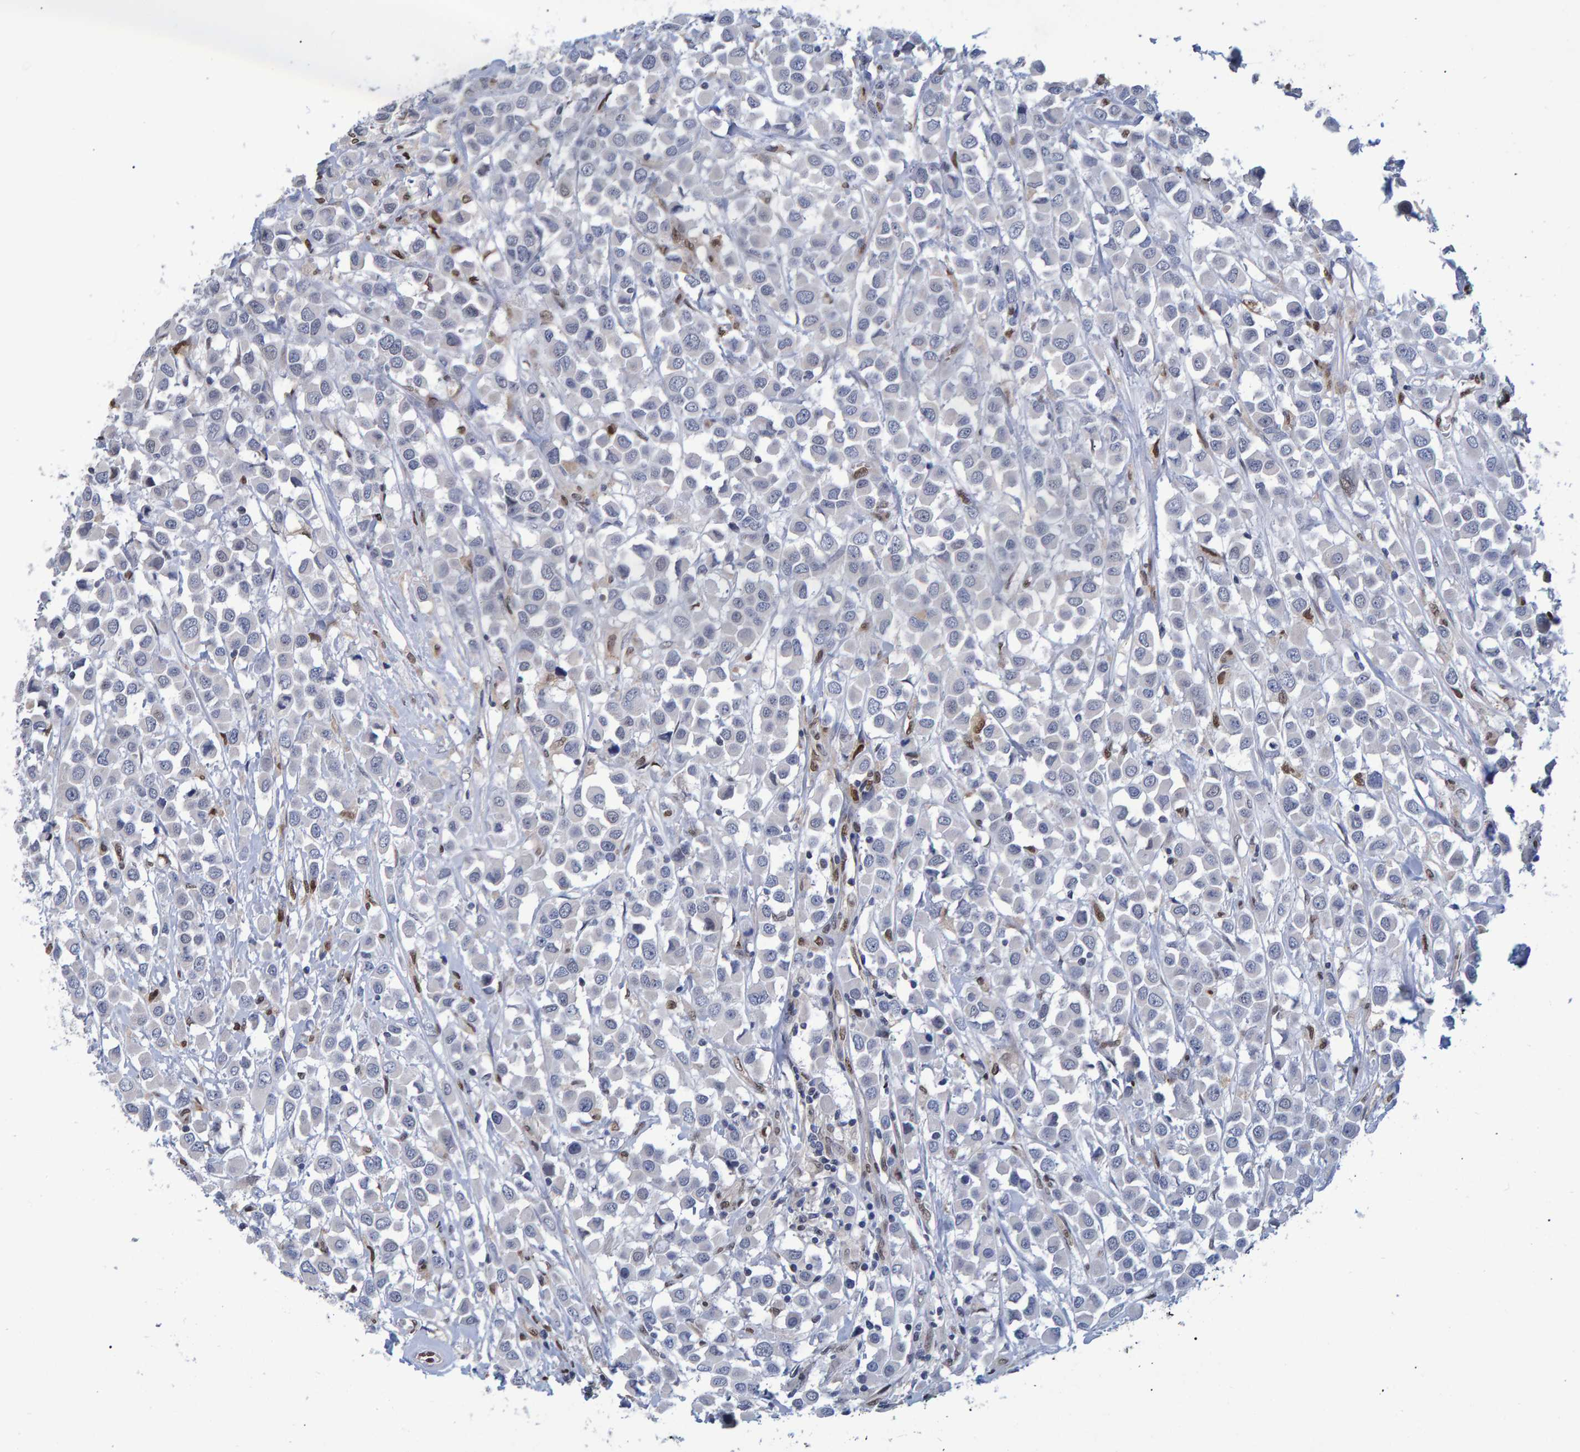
{"staining": {"intensity": "negative", "quantity": "none", "location": "none"}, "tissue": "breast cancer", "cell_type": "Tumor cells", "image_type": "cancer", "snomed": [{"axis": "morphology", "description": "Duct carcinoma"}, {"axis": "topography", "description": "Breast"}], "caption": "An immunohistochemistry histopathology image of breast intraductal carcinoma is shown. There is no staining in tumor cells of breast intraductal carcinoma.", "gene": "QKI", "patient": {"sex": "female", "age": 61}}